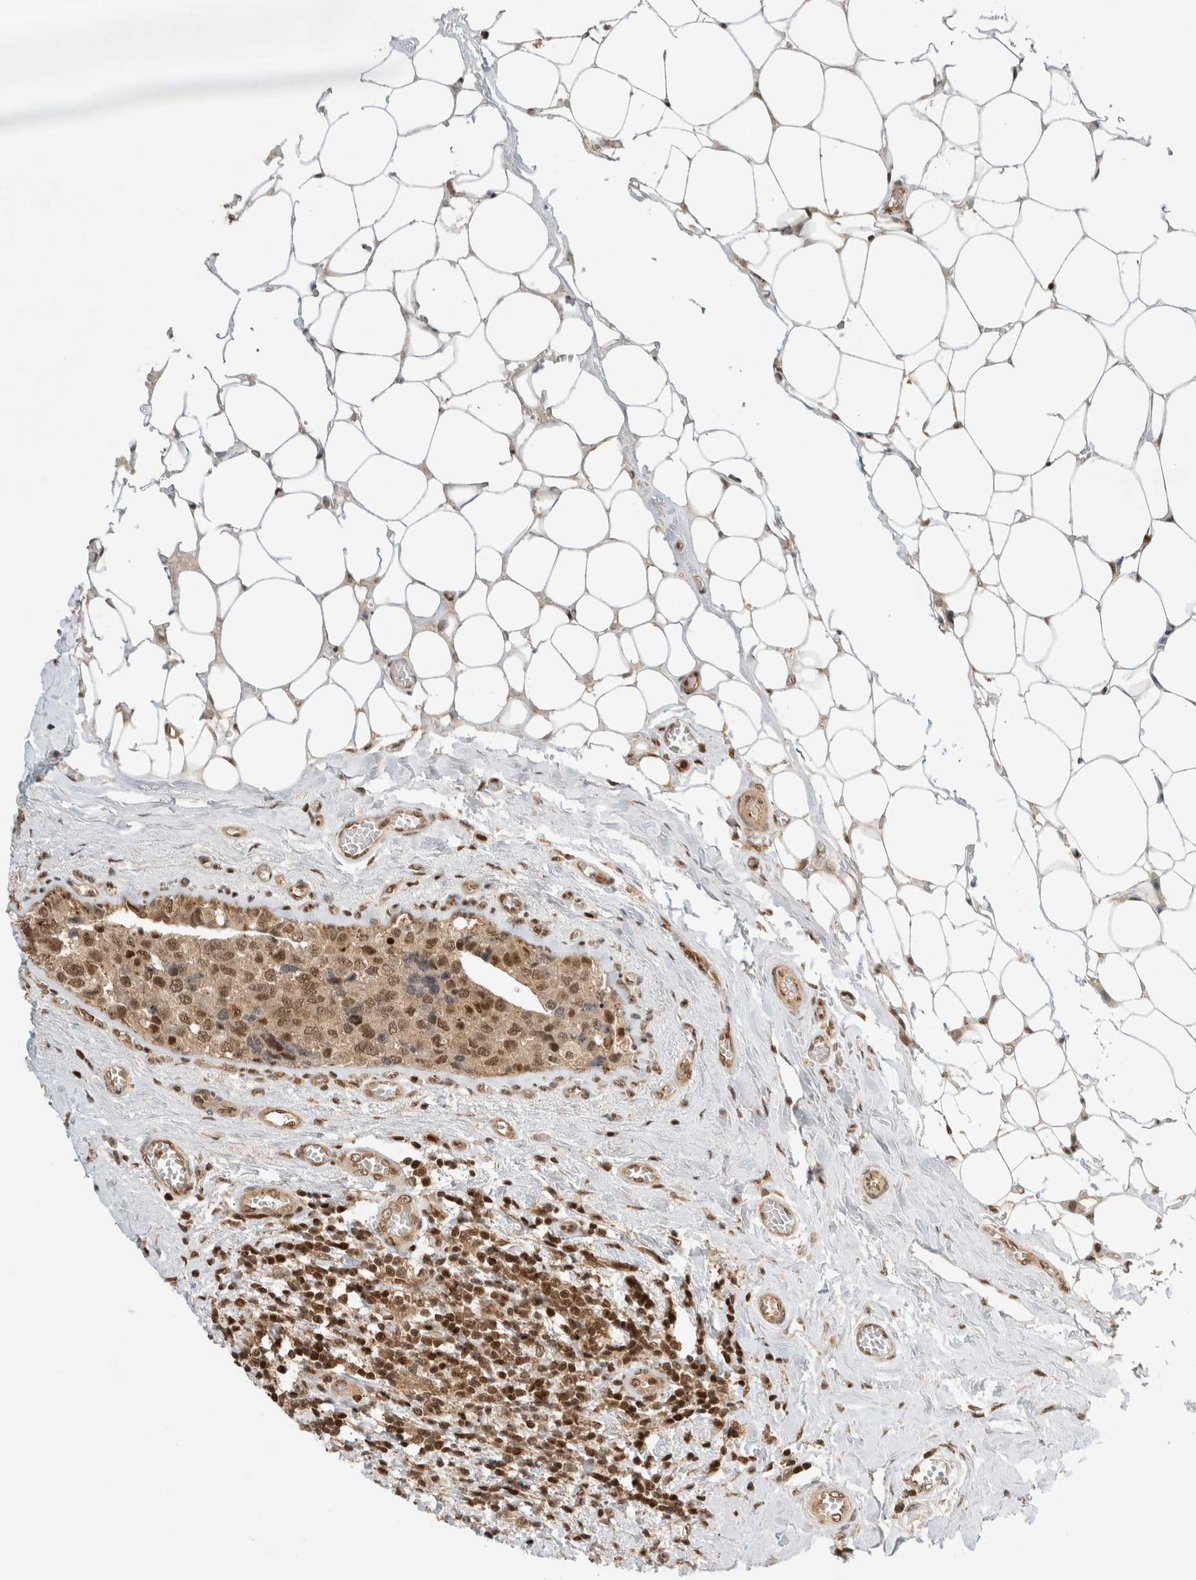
{"staining": {"intensity": "moderate", "quantity": ">75%", "location": "cytoplasmic/membranous,nuclear"}, "tissue": "breast cancer", "cell_type": "Tumor cells", "image_type": "cancer", "snomed": [{"axis": "morphology", "description": "Normal tissue, NOS"}, {"axis": "morphology", "description": "Duct carcinoma"}, {"axis": "topography", "description": "Breast"}], "caption": "DAB immunohistochemical staining of breast intraductal carcinoma displays moderate cytoplasmic/membranous and nuclear protein expression in about >75% of tumor cells.", "gene": "SNRNP40", "patient": {"sex": "female", "age": 43}}